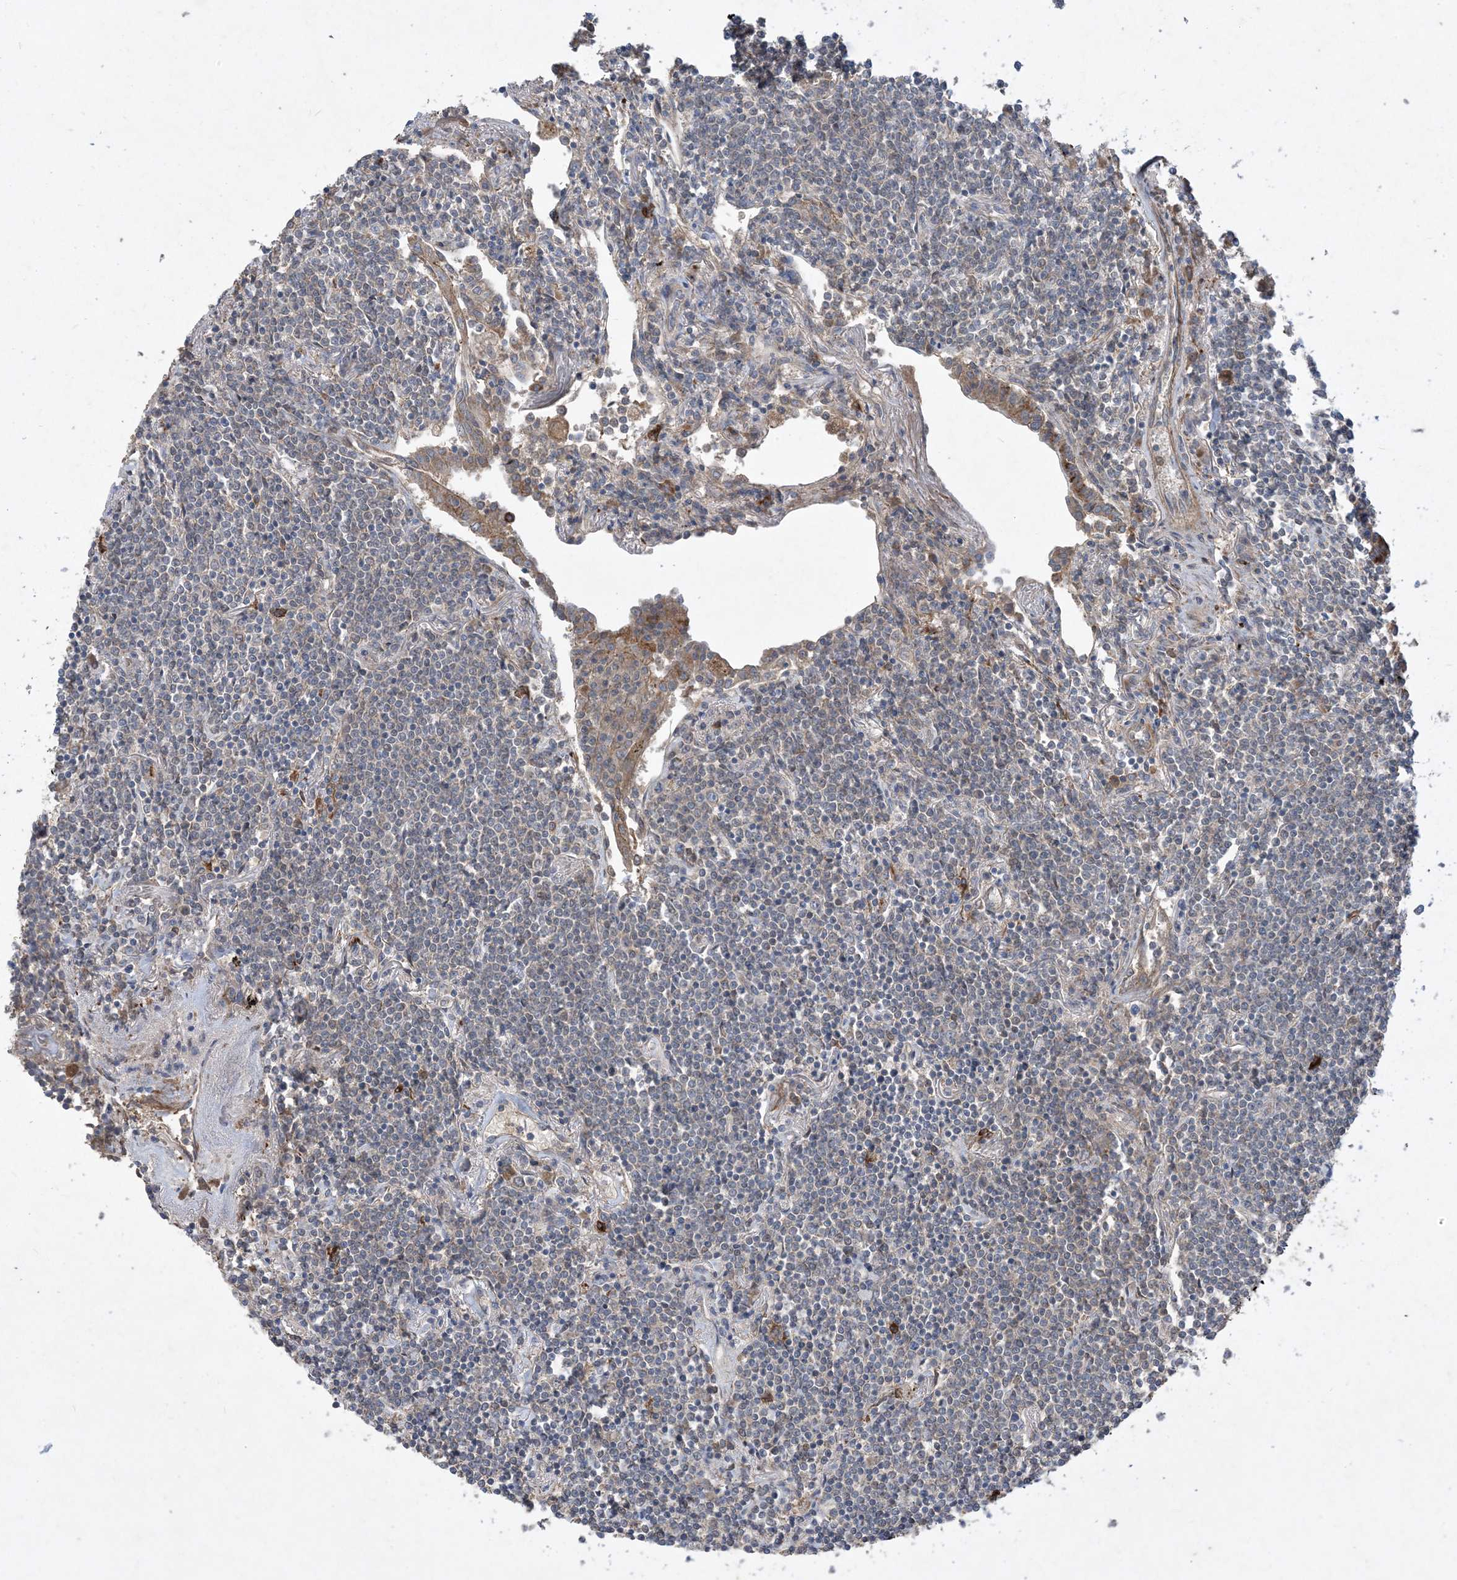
{"staining": {"intensity": "negative", "quantity": "none", "location": "none"}, "tissue": "lymphoma", "cell_type": "Tumor cells", "image_type": "cancer", "snomed": [{"axis": "morphology", "description": "Malignant lymphoma, non-Hodgkin's type, Low grade"}, {"axis": "topography", "description": "Lung"}], "caption": "DAB immunohistochemical staining of low-grade malignant lymphoma, non-Hodgkin's type demonstrates no significant staining in tumor cells.", "gene": "MASP2", "patient": {"sex": "female", "age": 71}}